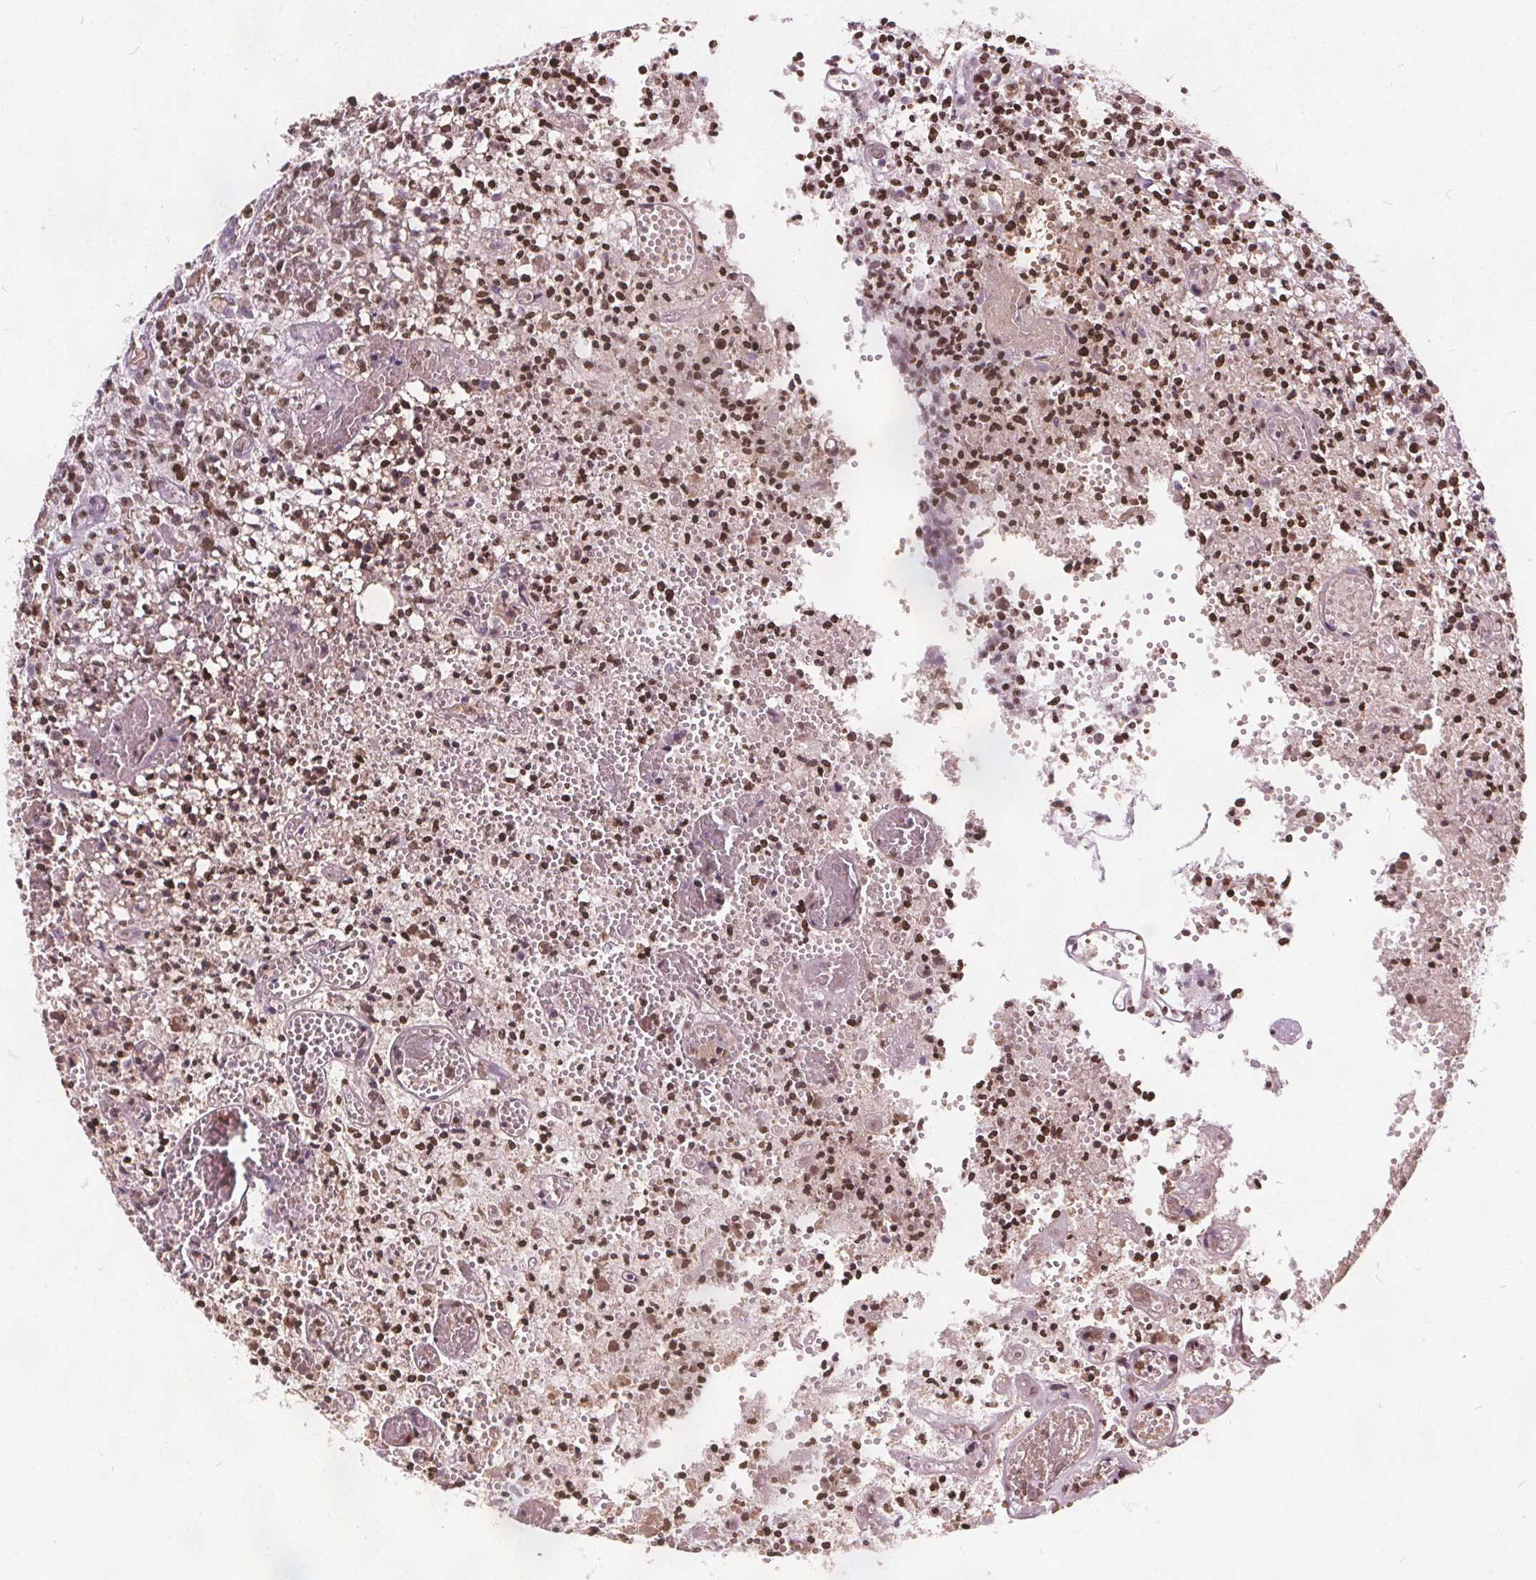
{"staining": {"intensity": "moderate", "quantity": ">75%", "location": "nuclear"}, "tissue": "glioma", "cell_type": "Tumor cells", "image_type": "cancer", "snomed": [{"axis": "morphology", "description": "Glioma, malignant, Low grade"}, {"axis": "topography", "description": "Brain"}], "caption": "Brown immunohistochemical staining in human glioma reveals moderate nuclear expression in about >75% of tumor cells. The staining is performed using DAB brown chromogen to label protein expression. The nuclei are counter-stained blue using hematoxylin.", "gene": "ISLR2", "patient": {"sex": "male", "age": 64}}